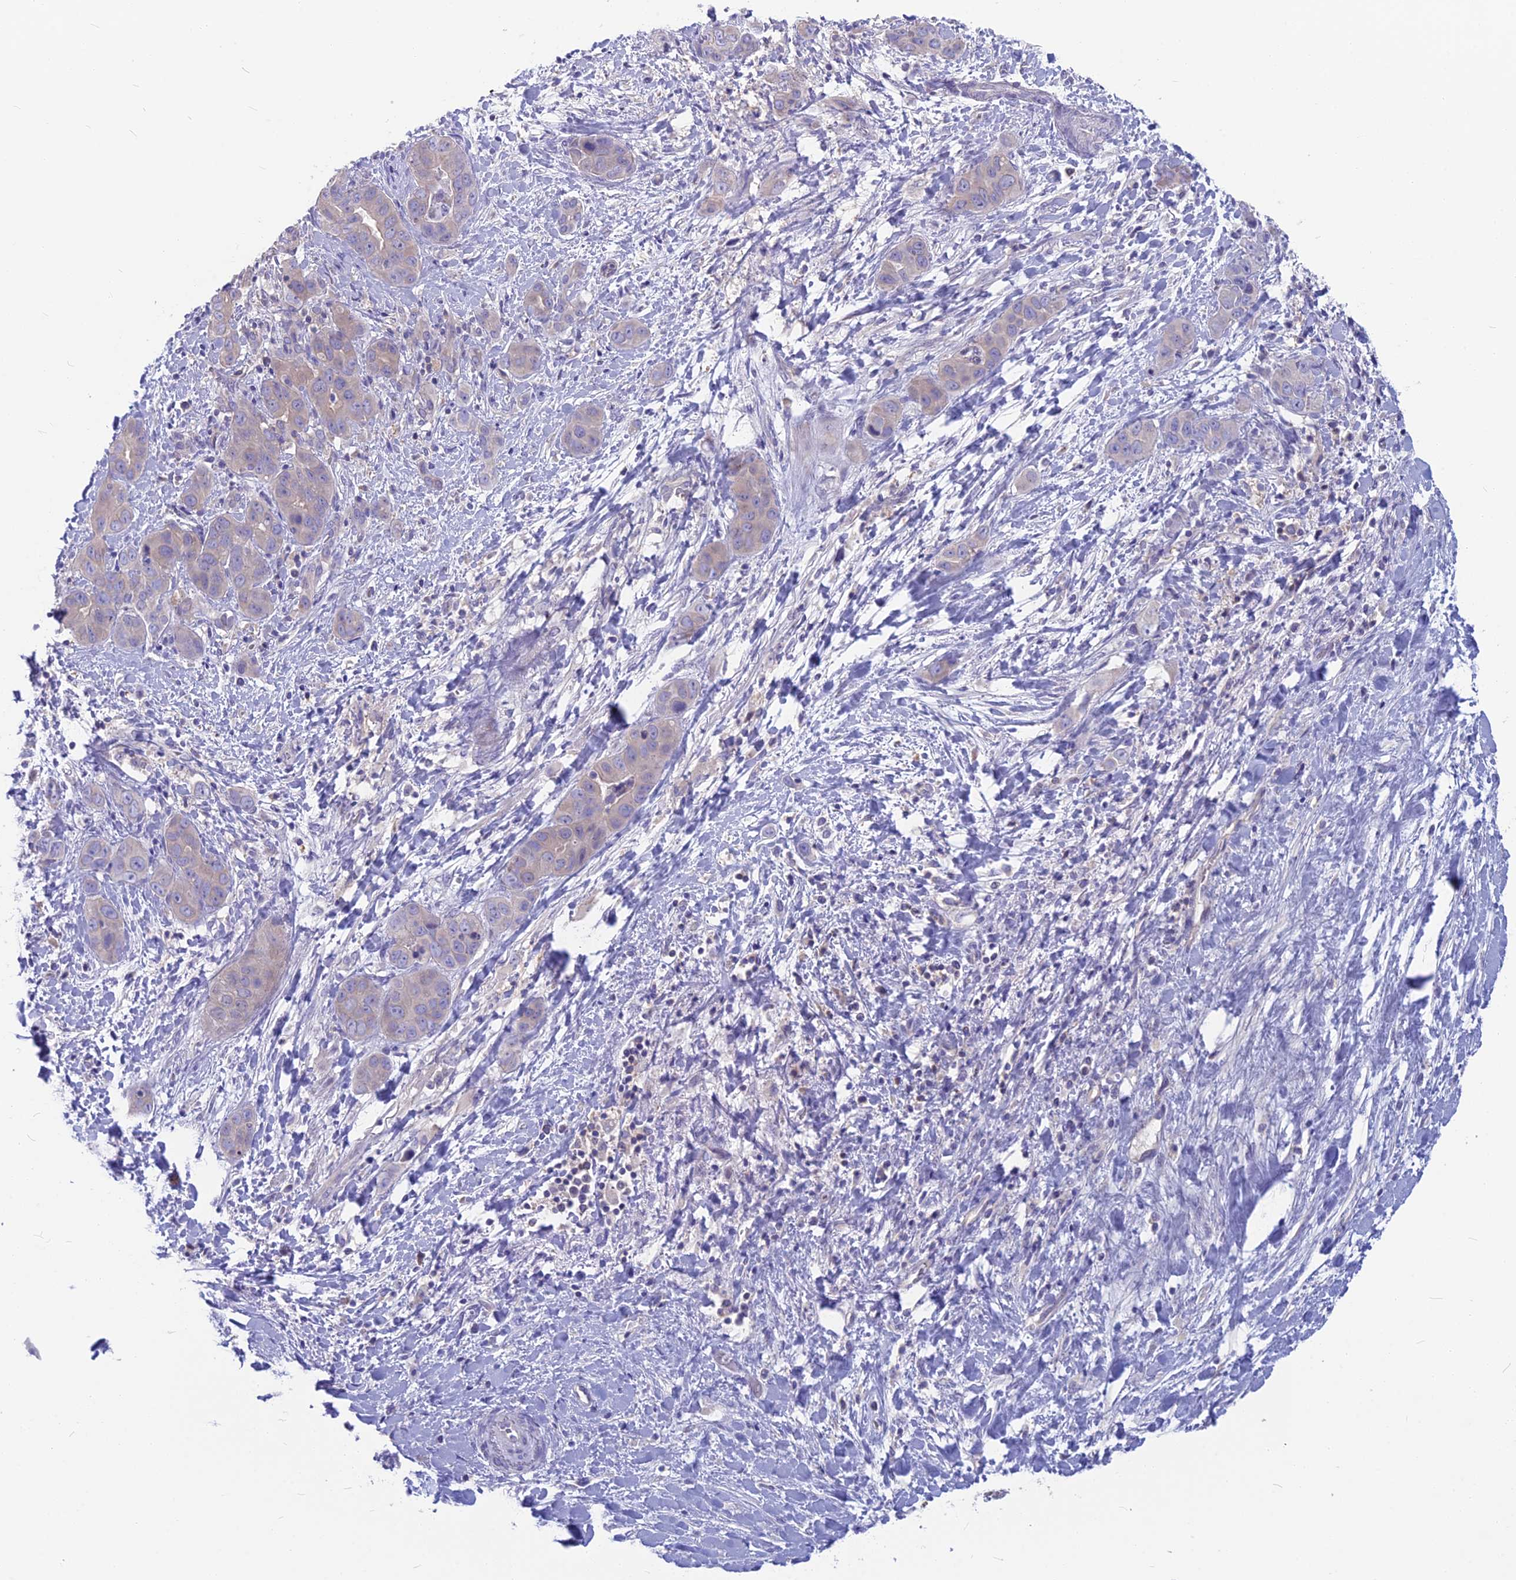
{"staining": {"intensity": "negative", "quantity": "none", "location": "none"}, "tissue": "liver cancer", "cell_type": "Tumor cells", "image_type": "cancer", "snomed": [{"axis": "morphology", "description": "Cholangiocarcinoma"}, {"axis": "topography", "description": "Liver"}], "caption": "High magnification brightfield microscopy of liver cholangiocarcinoma stained with DAB (brown) and counterstained with hematoxylin (blue): tumor cells show no significant positivity.", "gene": "SNAP91", "patient": {"sex": "female", "age": 52}}